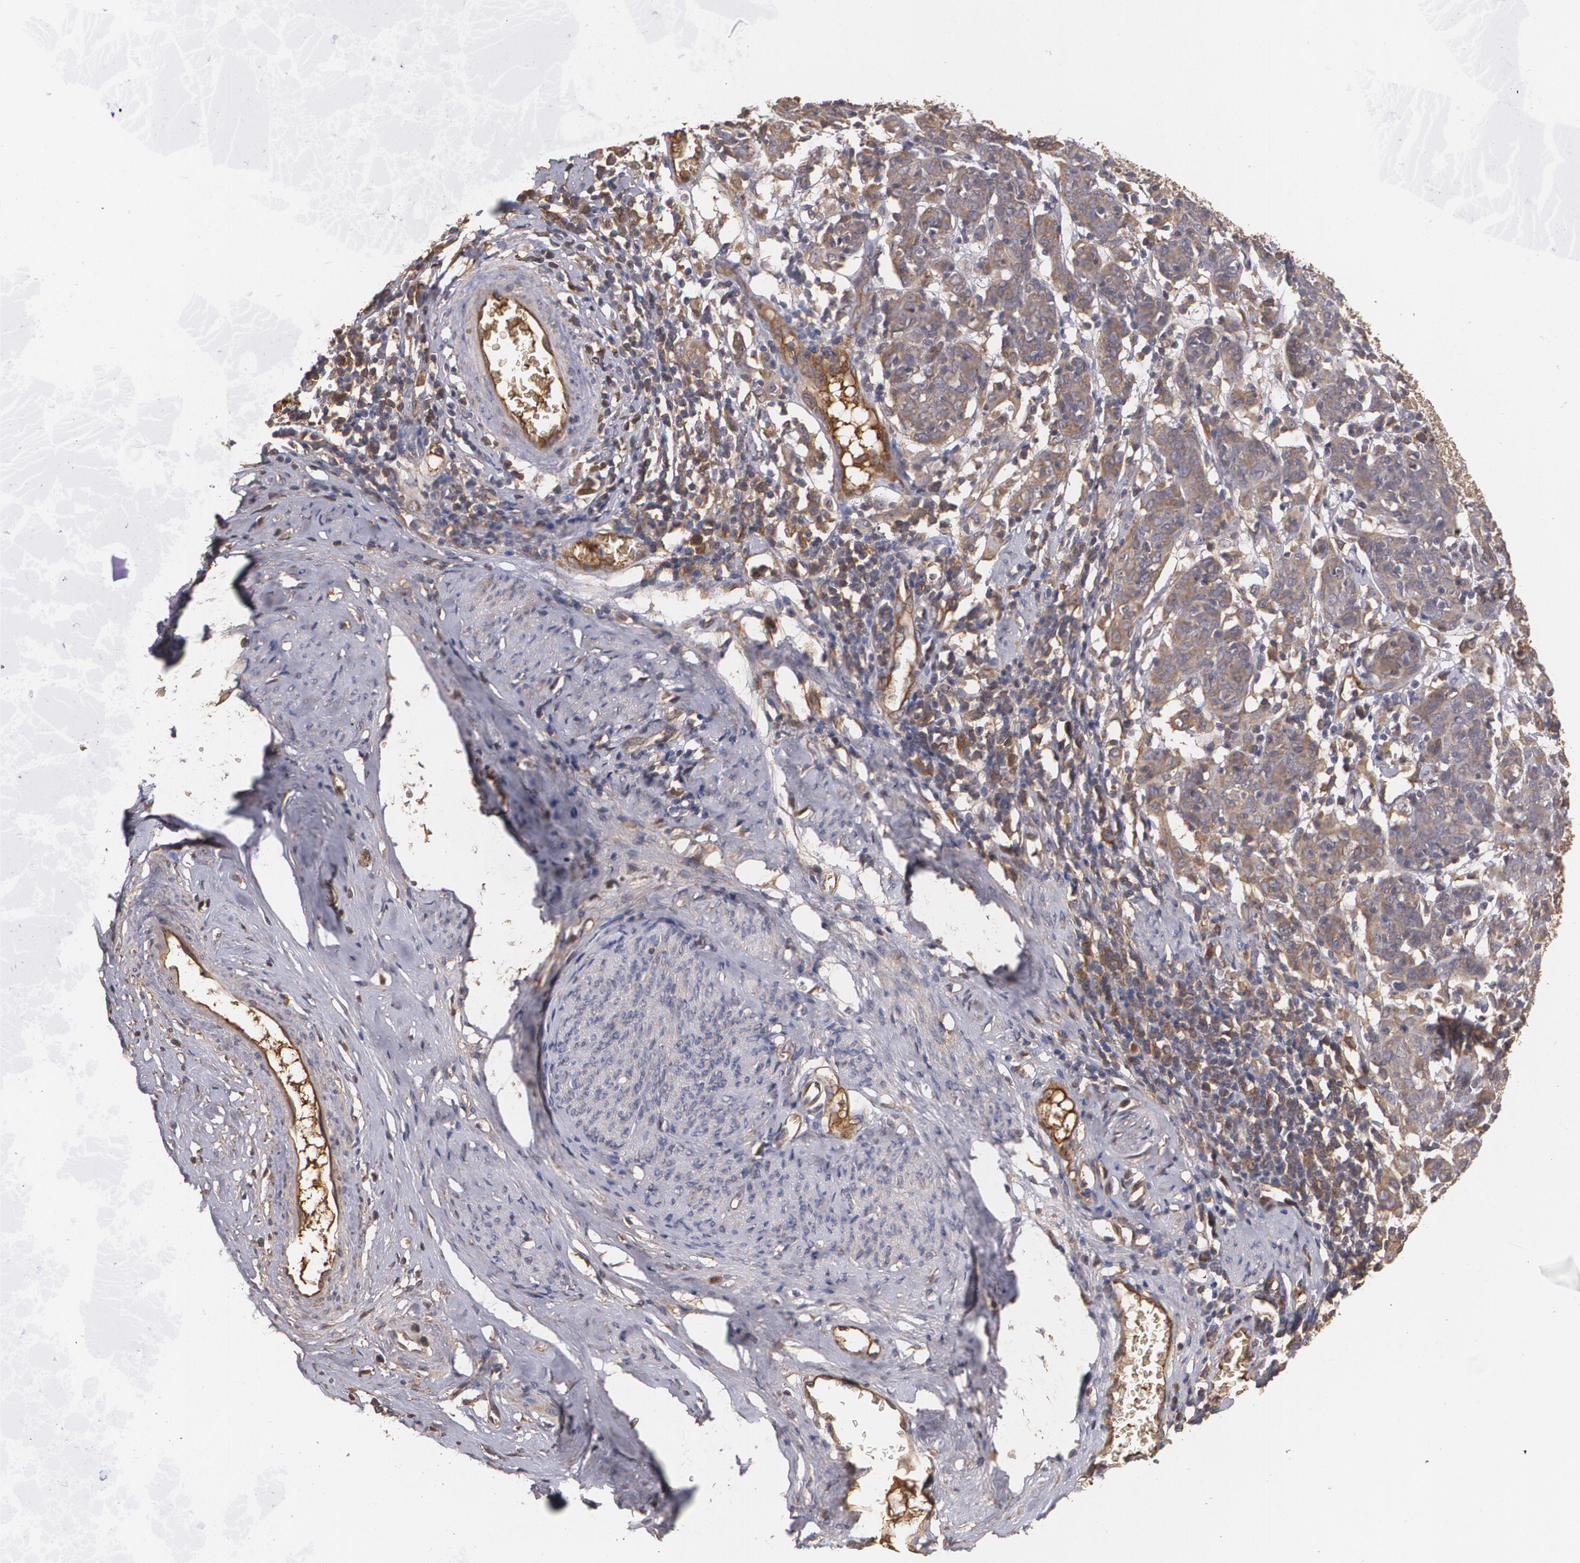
{"staining": {"intensity": "moderate", "quantity": ">75%", "location": "cytoplasmic/membranous"}, "tissue": "cervical cancer", "cell_type": "Tumor cells", "image_type": "cancer", "snomed": [{"axis": "morphology", "description": "Normal tissue, NOS"}, {"axis": "morphology", "description": "Squamous cell carcinoma, NOS"}, {"axis": "topography", "description": "Cervix"}], "caption": "A photomicrograph of human cervical cancer (squamous cell carcinoma) stained for a protein shows moderate cytoplasmic/membranous brown staining in tumor cells.", "gene": "PON1", "patient": {"sex": "female", "age": 67}}